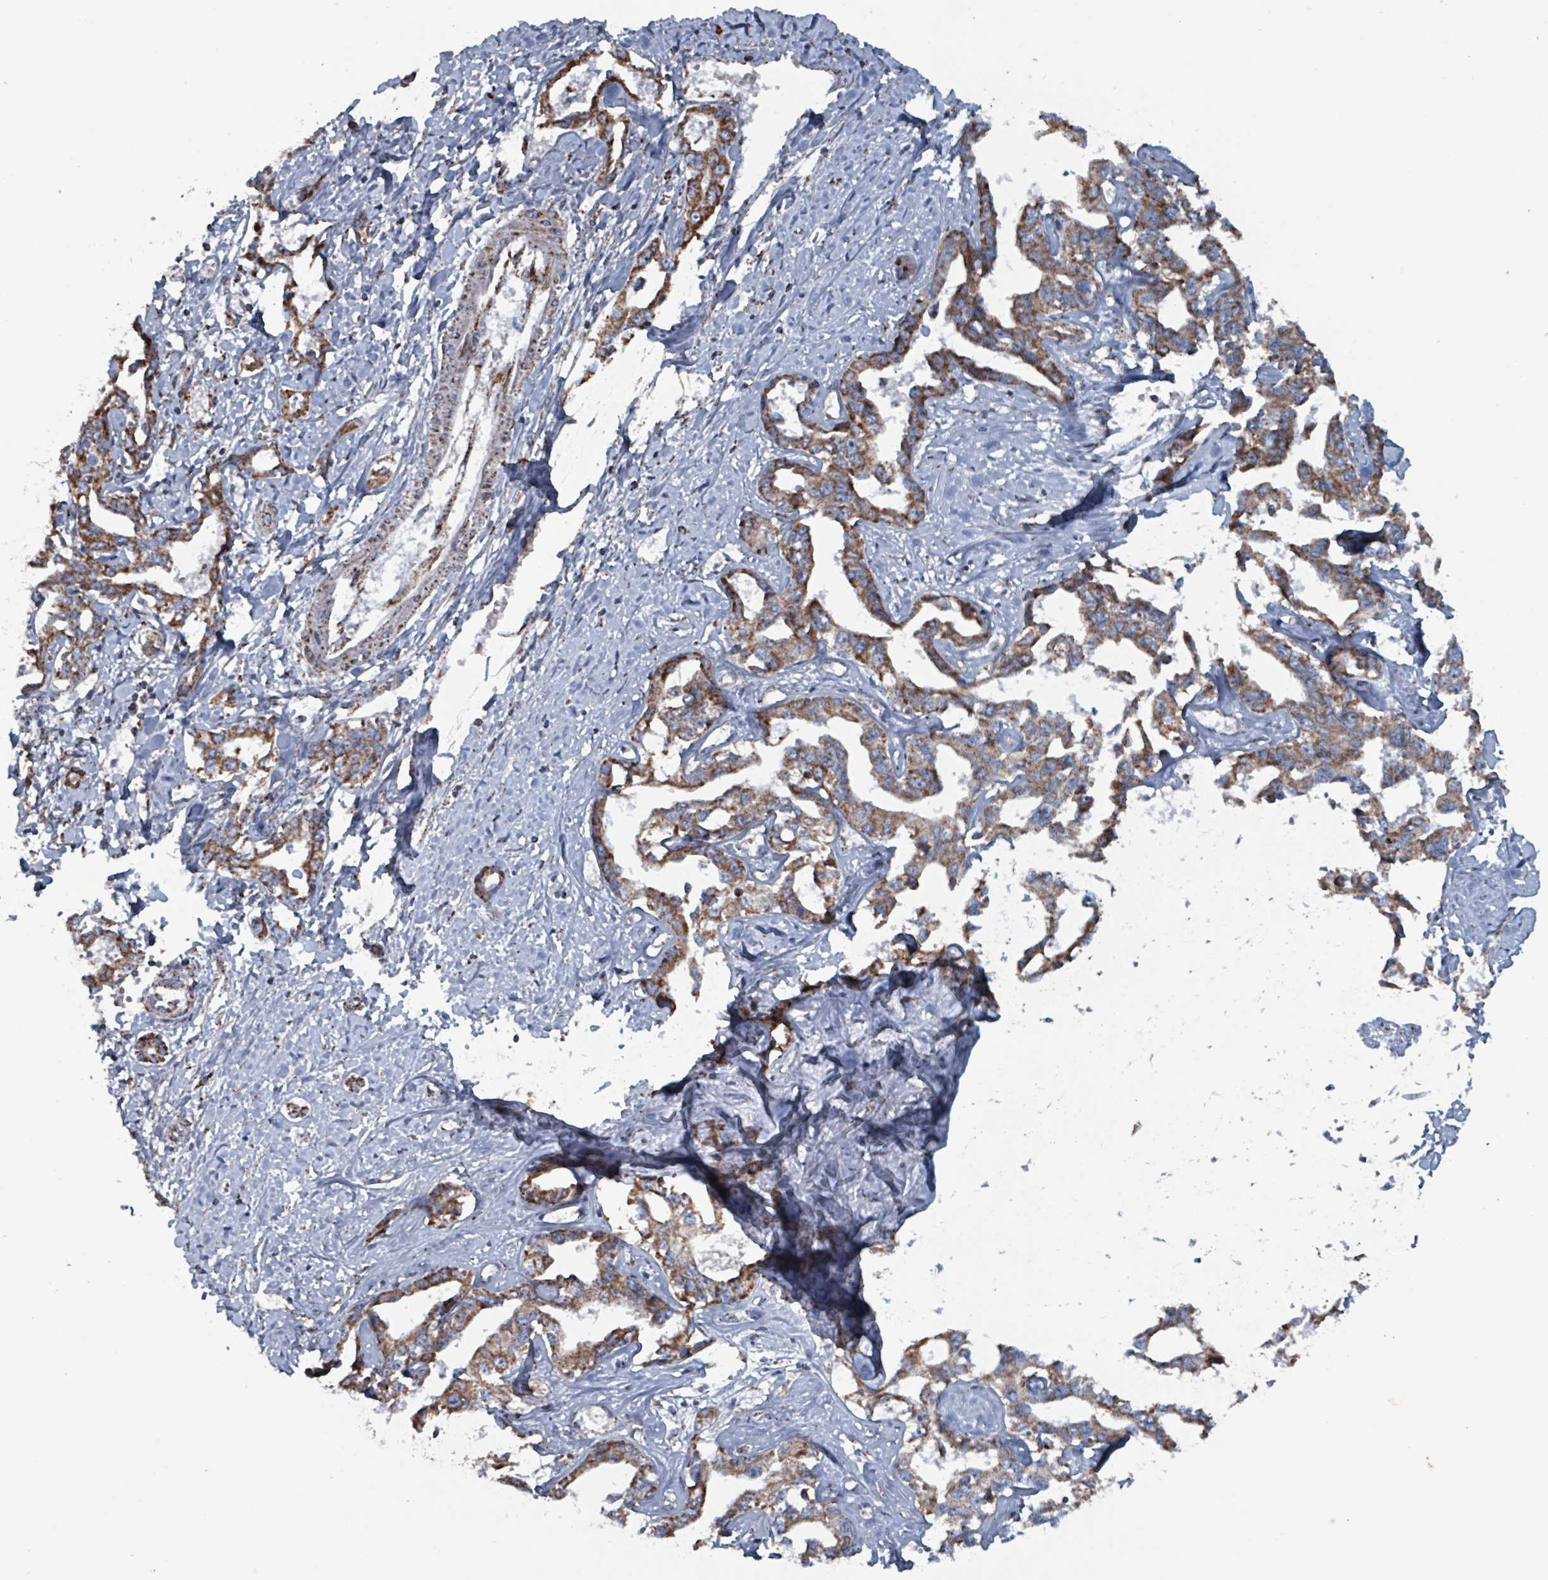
{"staining": {"intensity": "moderate", "quantity": ">75%", "location": "cytoplasmic/membranous"}, "tissue": "liver cancer", "cell_type": "Tumor cells", "image_type": "cancer", "snomed": [{"axis": "morphology", "description": "Cholangiocarcinoma"}, {"axis": "topography", "description": "Liver"}], "caption": "Immunohistochemistry (IHC) image of neoplastic tissue: human liver cancer stained using immunohistochemistry exhibits medium levels of moderate protein expression localized specifically in the cytoplasmic/membranous of tumor cells, appearing as a cytoplasmic/membranous brown color.", "gene": "ABHD18", "patient": {"sex": "male", "age": 59}}